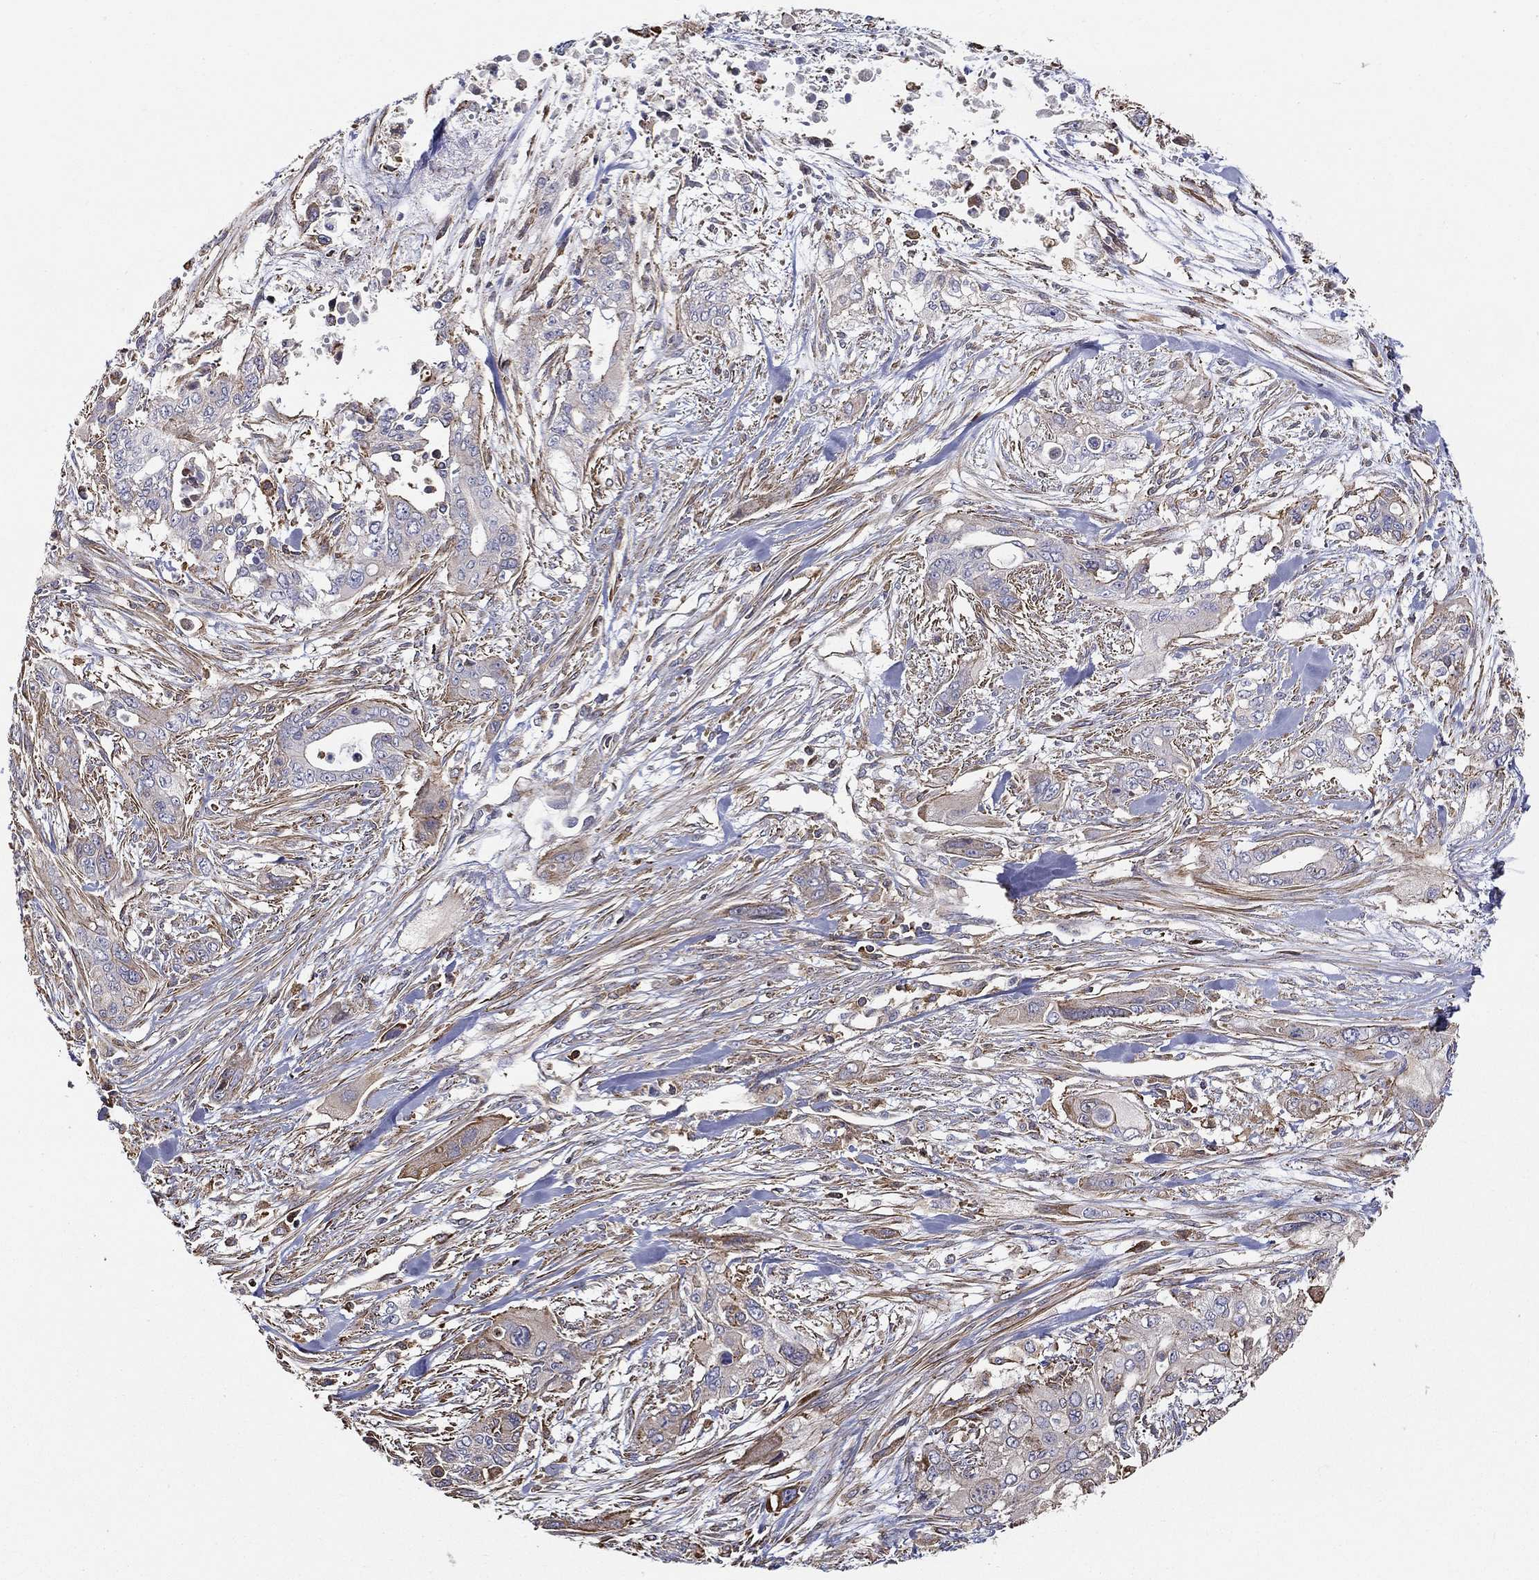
{"staining": {"intensity": "strong", "quantity": "<25%", "location": "cytoplasmic/membranous"}, "tissue": "pancreatic cancer", "cell_type": "Tumor cells", "image_type": "cancer", "snomed": [{"axis": "morphology", "description": "Adenocarcinoma, NOS"}, {"axis": "topography", "description": "Pancreas"}], "caption": "Brown immunohistochemical staining in human pancreatic cancer displays strong cytoplasmic/membranous staining in about <25% of tumor cells. The staining was performed using DAB (3,3'-diaminobenzidine) to visualize the protein expression in brown, while the nuclei were stained in blue with hematoxylin (Magnification: 20x).", "gene": "NPHP1", "patient": {"sex": "male", "age": 47}}